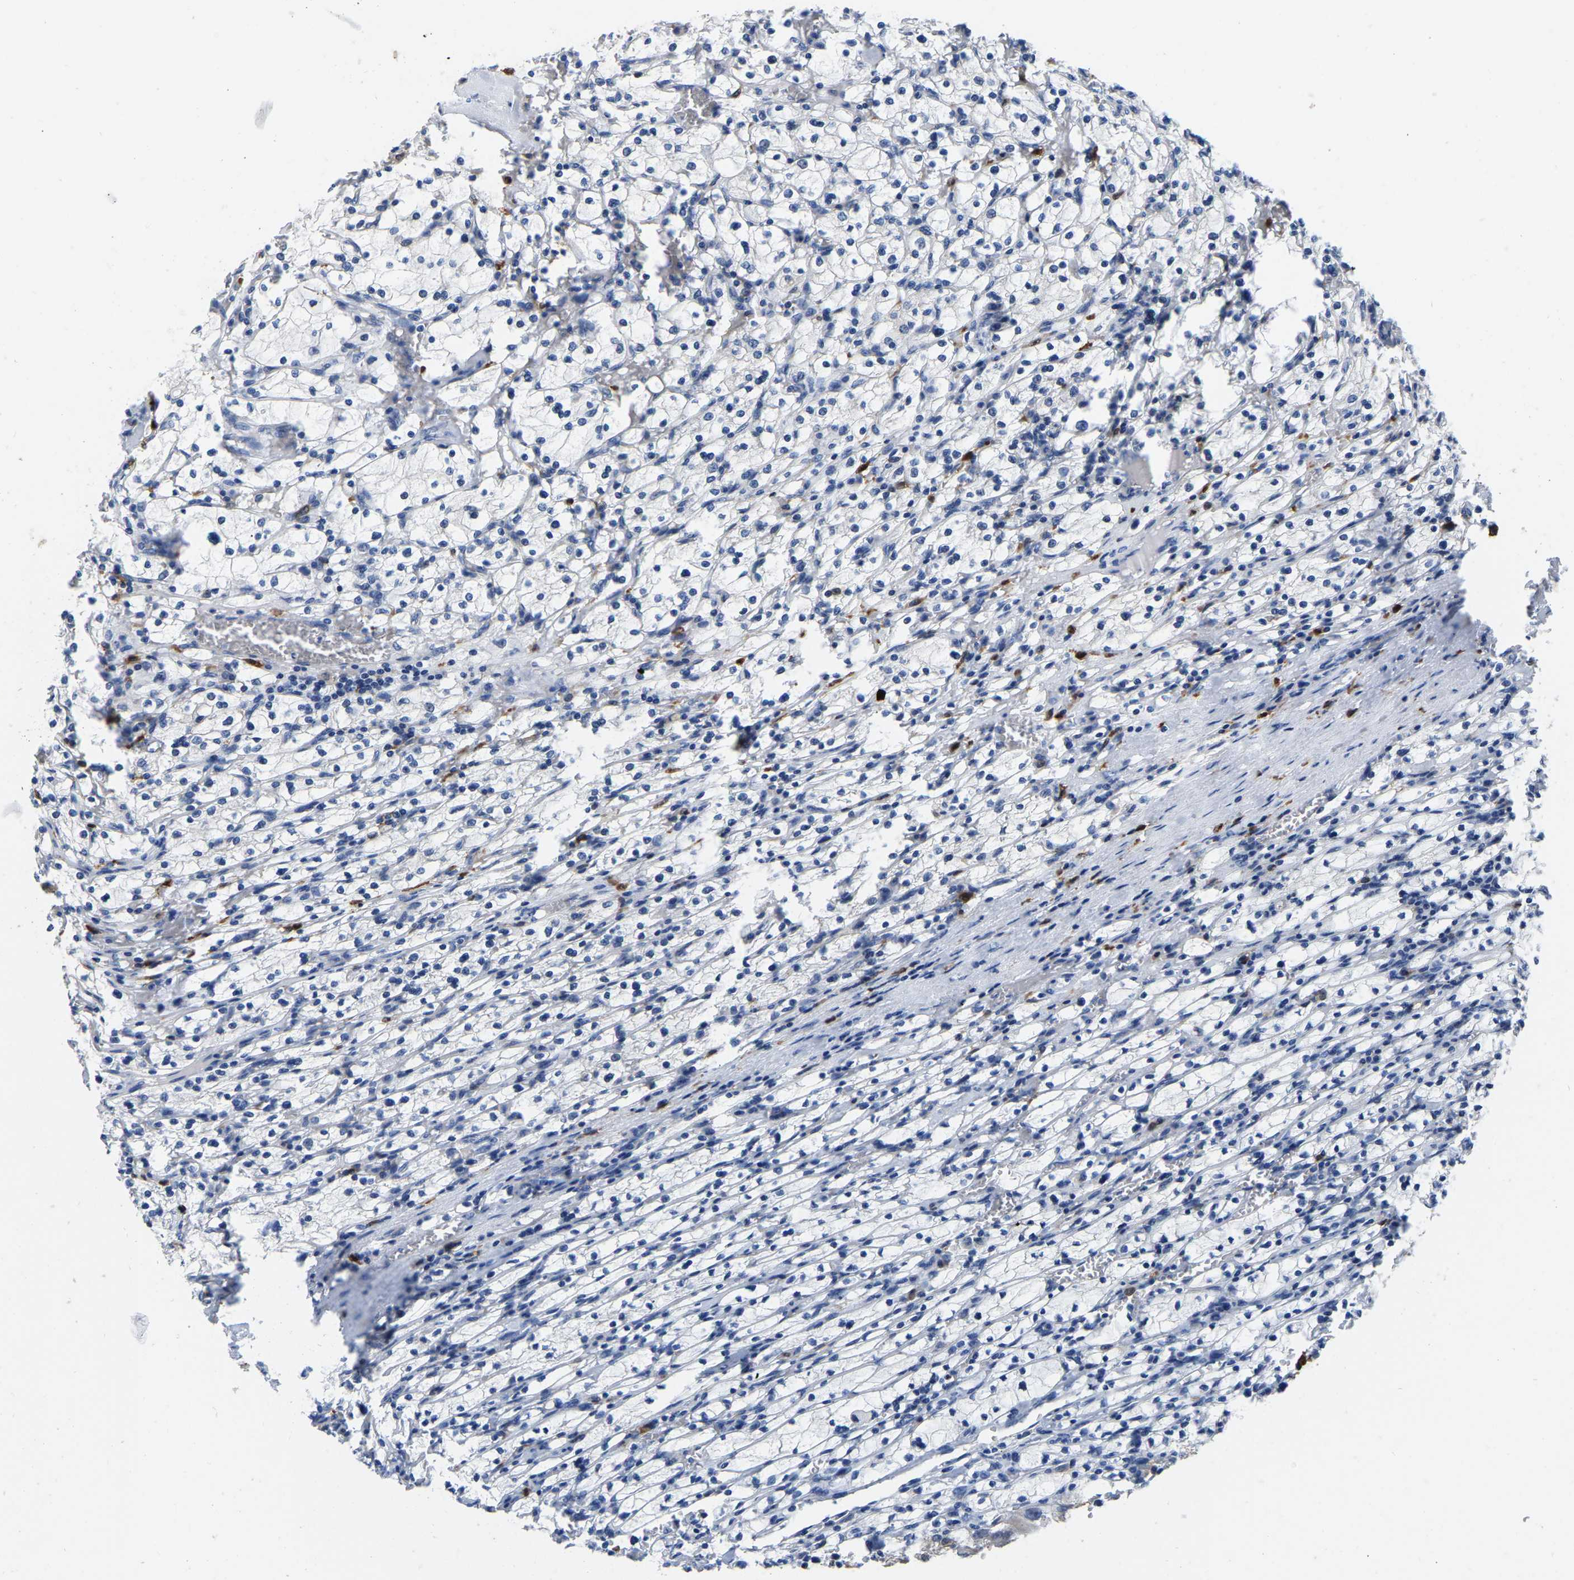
{"staining": {"intensity": "negative", "quantity": "none", "location": "none"}, "tissue": "renal cancer", "cell_type": "Tumor cells", "image_type": "cancer", "snomed": [{"axis": "morphology", "description": "Adenocarcinoma, NOS"}, {"axis": "topography", "description": "Kidney"}], "caption": "High power microscopy histopathology image of an IHC photomicrograph of renal cancer, revealing no significant positivity in tumor cells.", "gene": "ULBP2", "patient": {"sex": "female", "age": 83}}